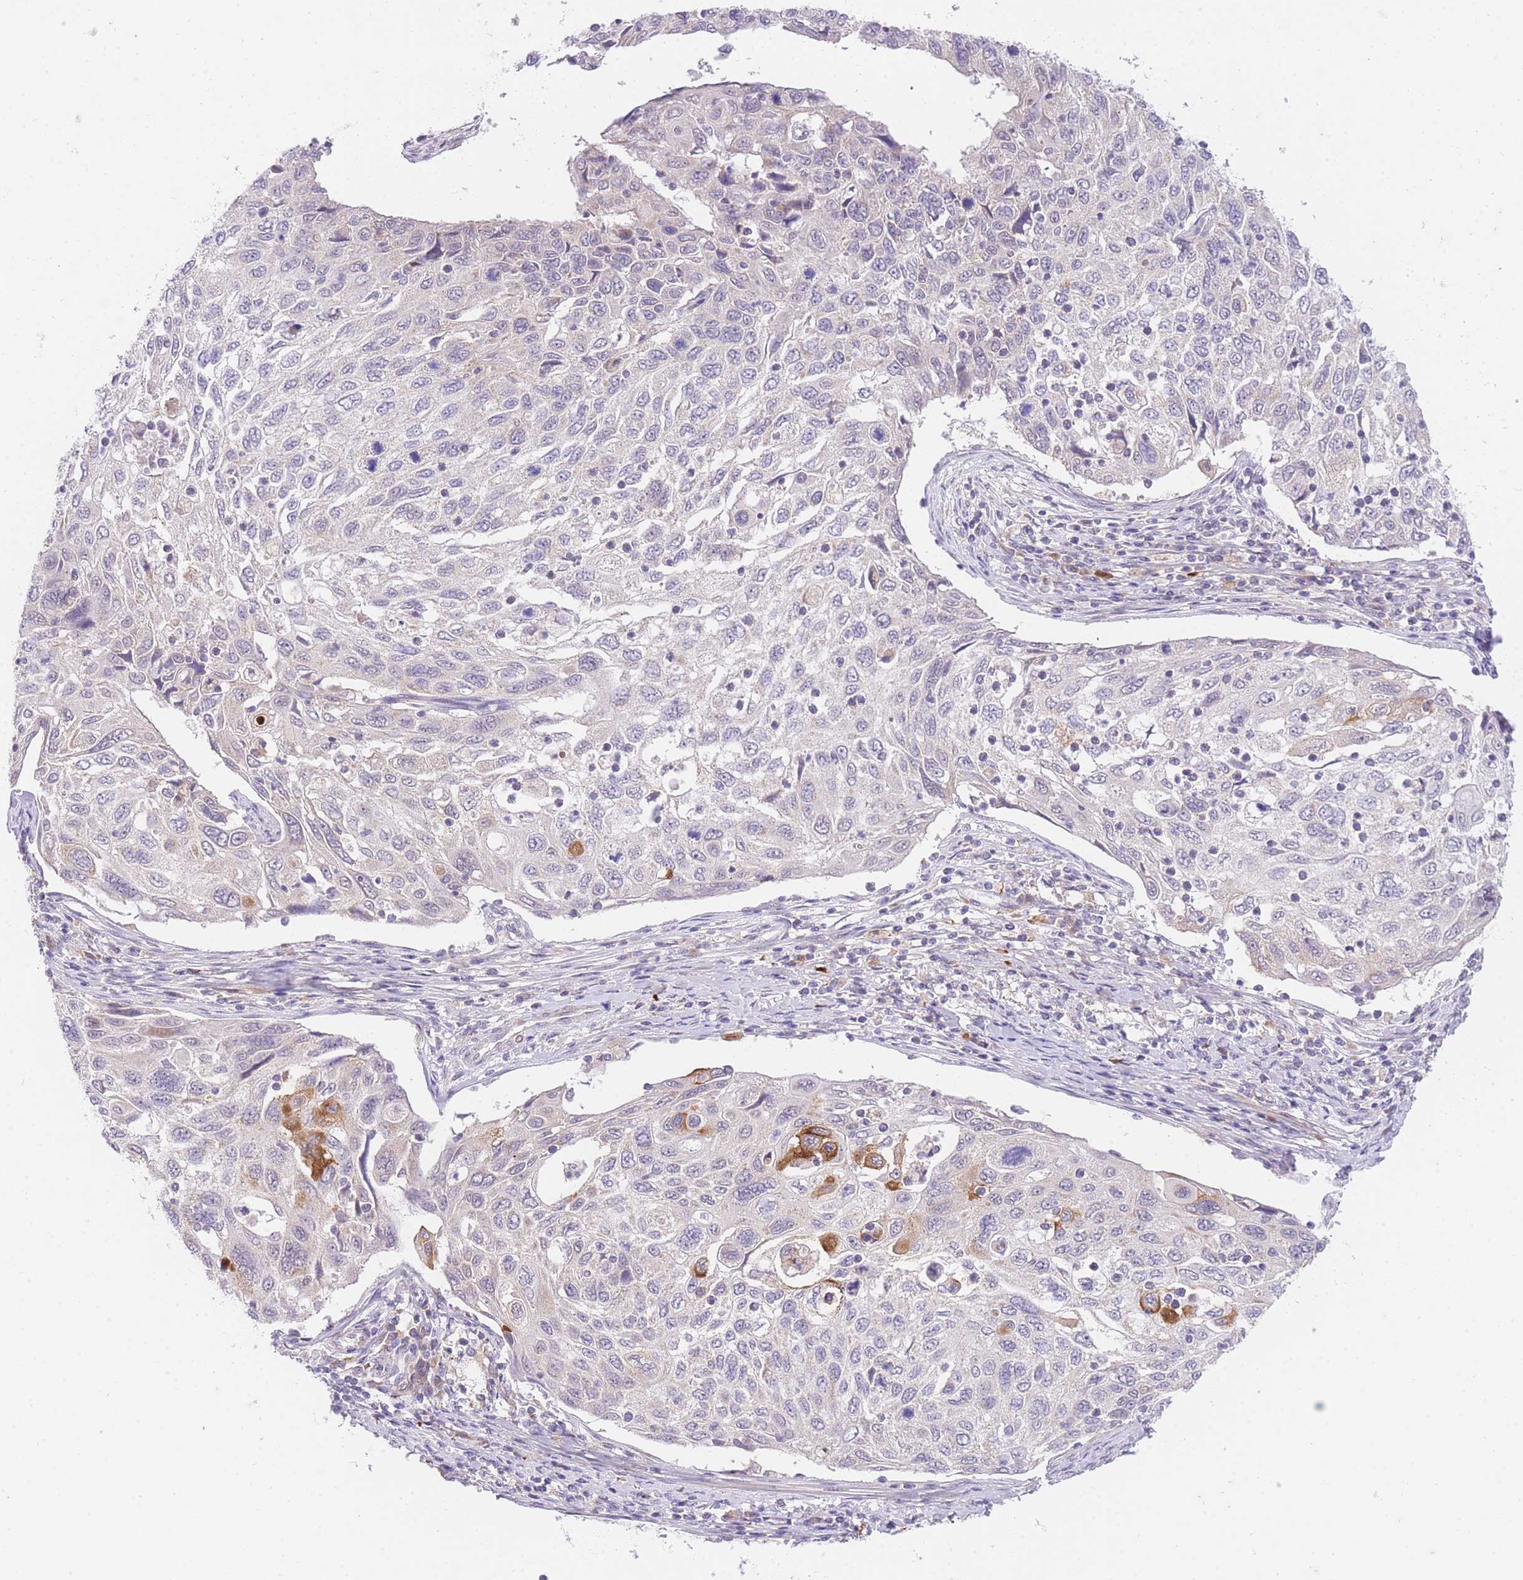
{"staining": {"intensity": "moderate", "quantity": "<25%", "location": "cytoplasmic/membranous"}, "tissue": "cervical cancer", "cell_type": "Tumor cells", "image_type": "cancer", "snomed": [{"axis": "morphology", "description": "Squamous cell carcinoma, NOS"}, {"axis": "topography", "description": "Cervix"}], "caption": "Human cervical cancer (squamous cell carcinoma) stained with a brown dye demonstrates moderate cytoplasmic/membranous positive positivity in about <25% of tumor cells.", "gene": "SLC25A33", "patient": {"sex": "female", "age": 70}}